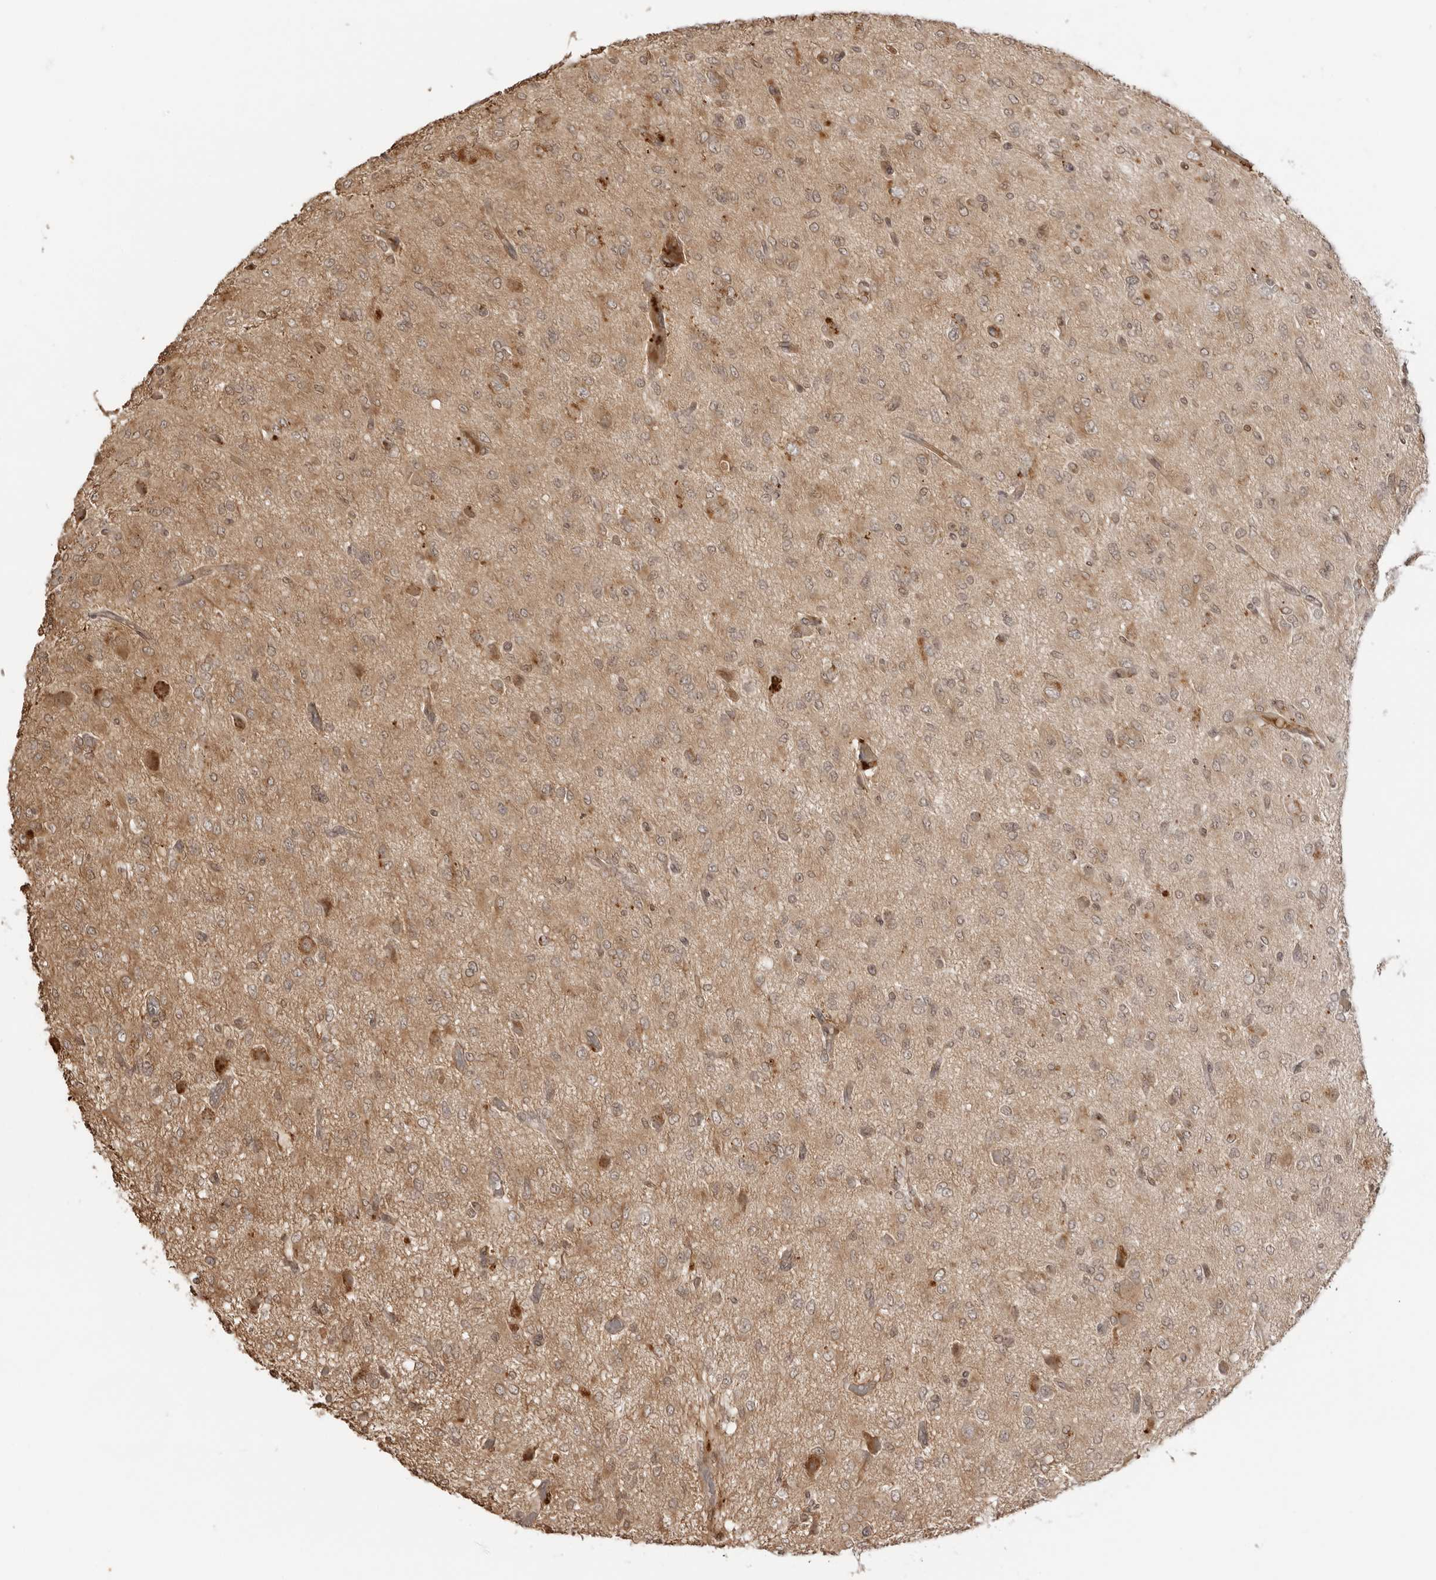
{"staining": {"intensity": "weak", "quantity": ">75%", "location": "cytoplasmic/membranous,nuclear"}, "tissue": "glioma", "cell_type": "Tumor cells", "image_type": "cancer", "snomed": [{"axis": "morphology", "description": "Glioma, malignant, High grade"}, {"axis": "topography", "description": "Brain"}], "caption": "Approximately >75% of tumor cells in human malignant high-grade glioma exhibit weak cytoplasmic/membranous and nuclear protein staining as visualized by brown immunohistochemical staining.", "gene": "IKBKE", "patient": {"sex": "female", "age": 59}}